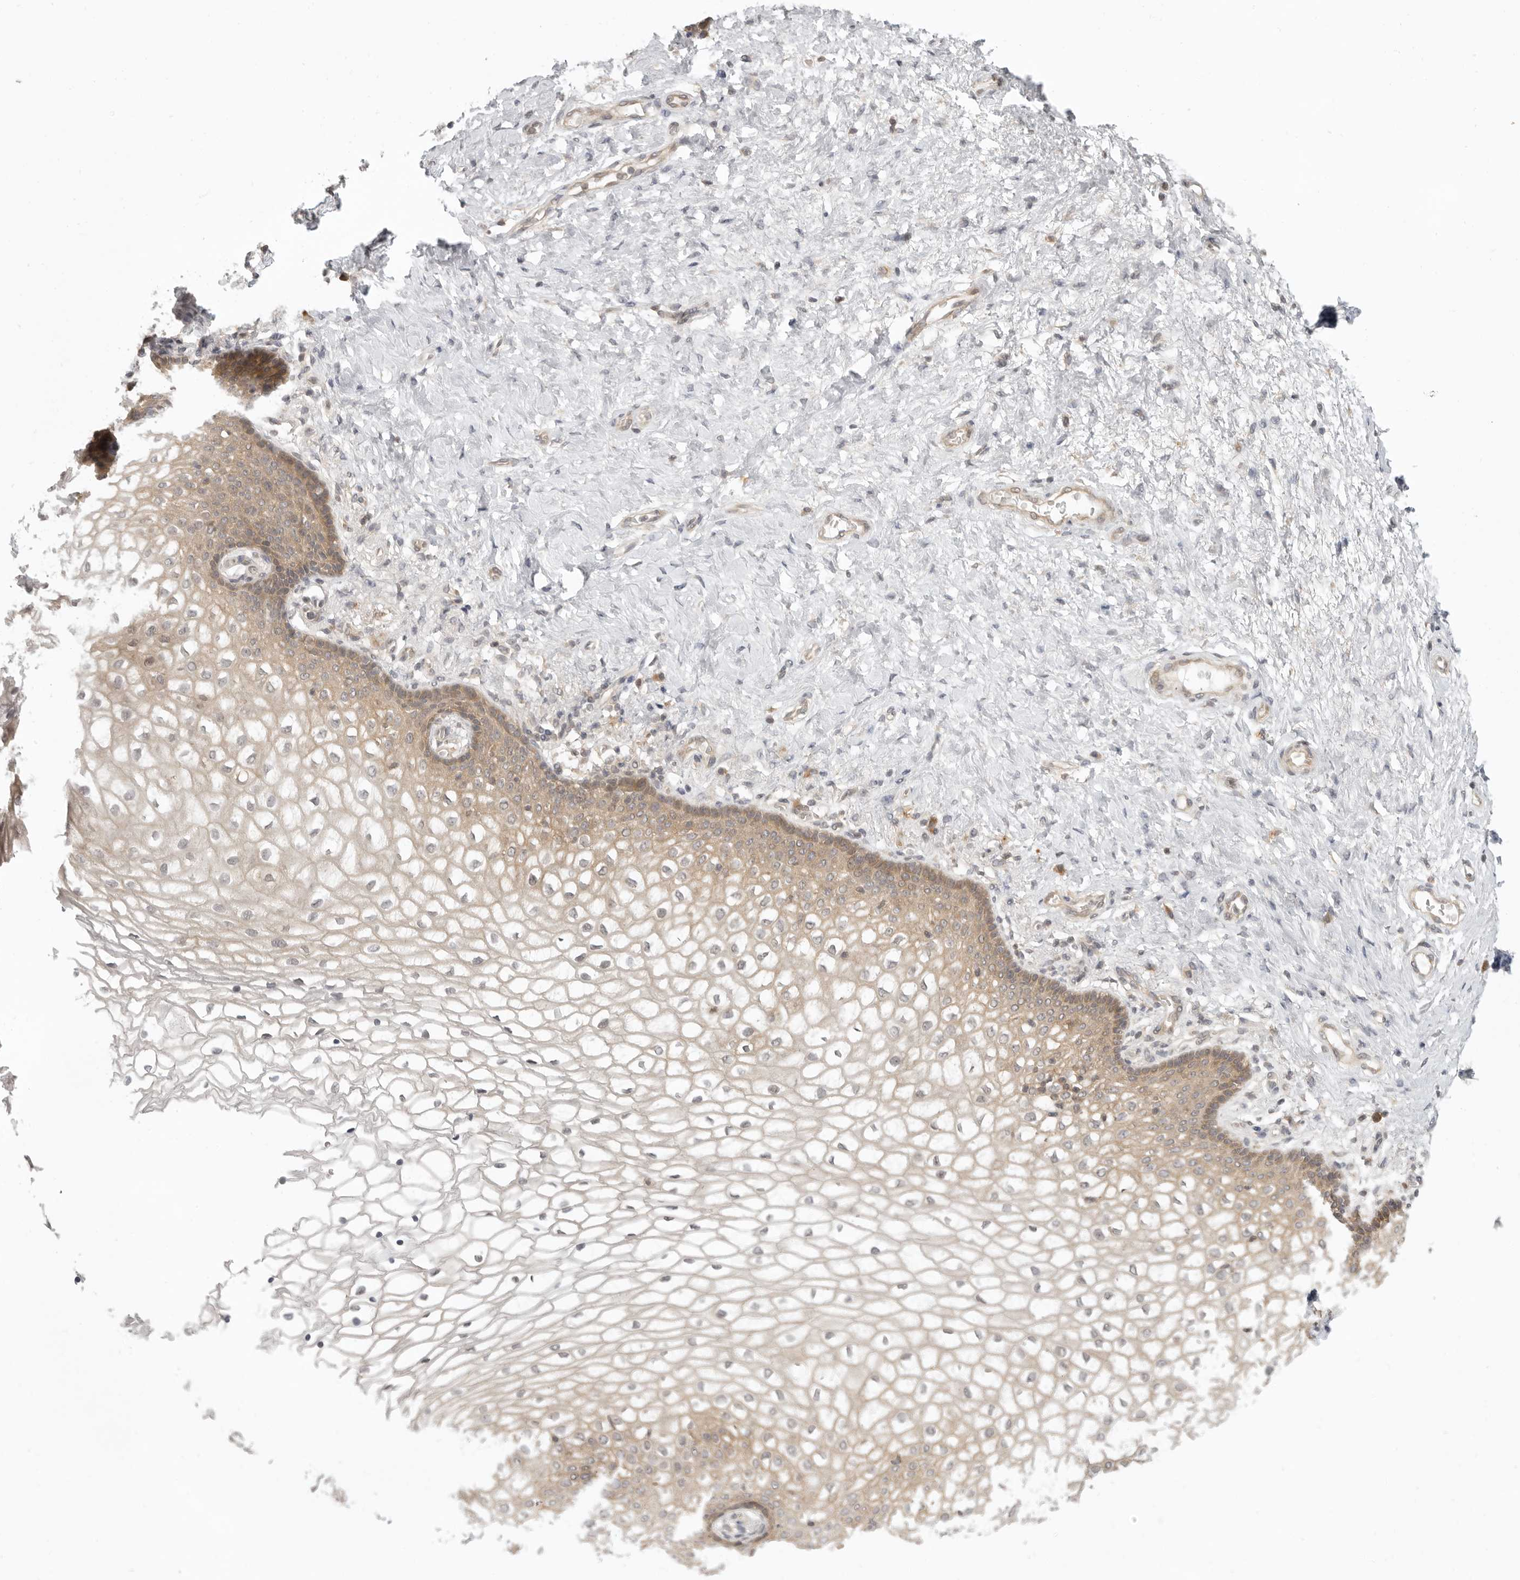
{"staining": {"intensity": "moderate", "quantity": "25%-75%", "location": "cytoplasmic/membranous"}, "tissue": "vagina", "cell_type": "Squamous epithelial cells", "image_type": "normal", "snomed": [{"axis": "morphology", "description": "Normal tissue, NOS"}, {"axis": "topography", "description": "Vagina"}], "caption": "DAB immunohistochemical staining of benign human vagina demonstrates moderate cytoplasmic/membranous protein positivity in about 25%-75% of squamous epithelial cells.", "gene": "PRRC2A", "patient": {"sex": "female", "age": 60}}